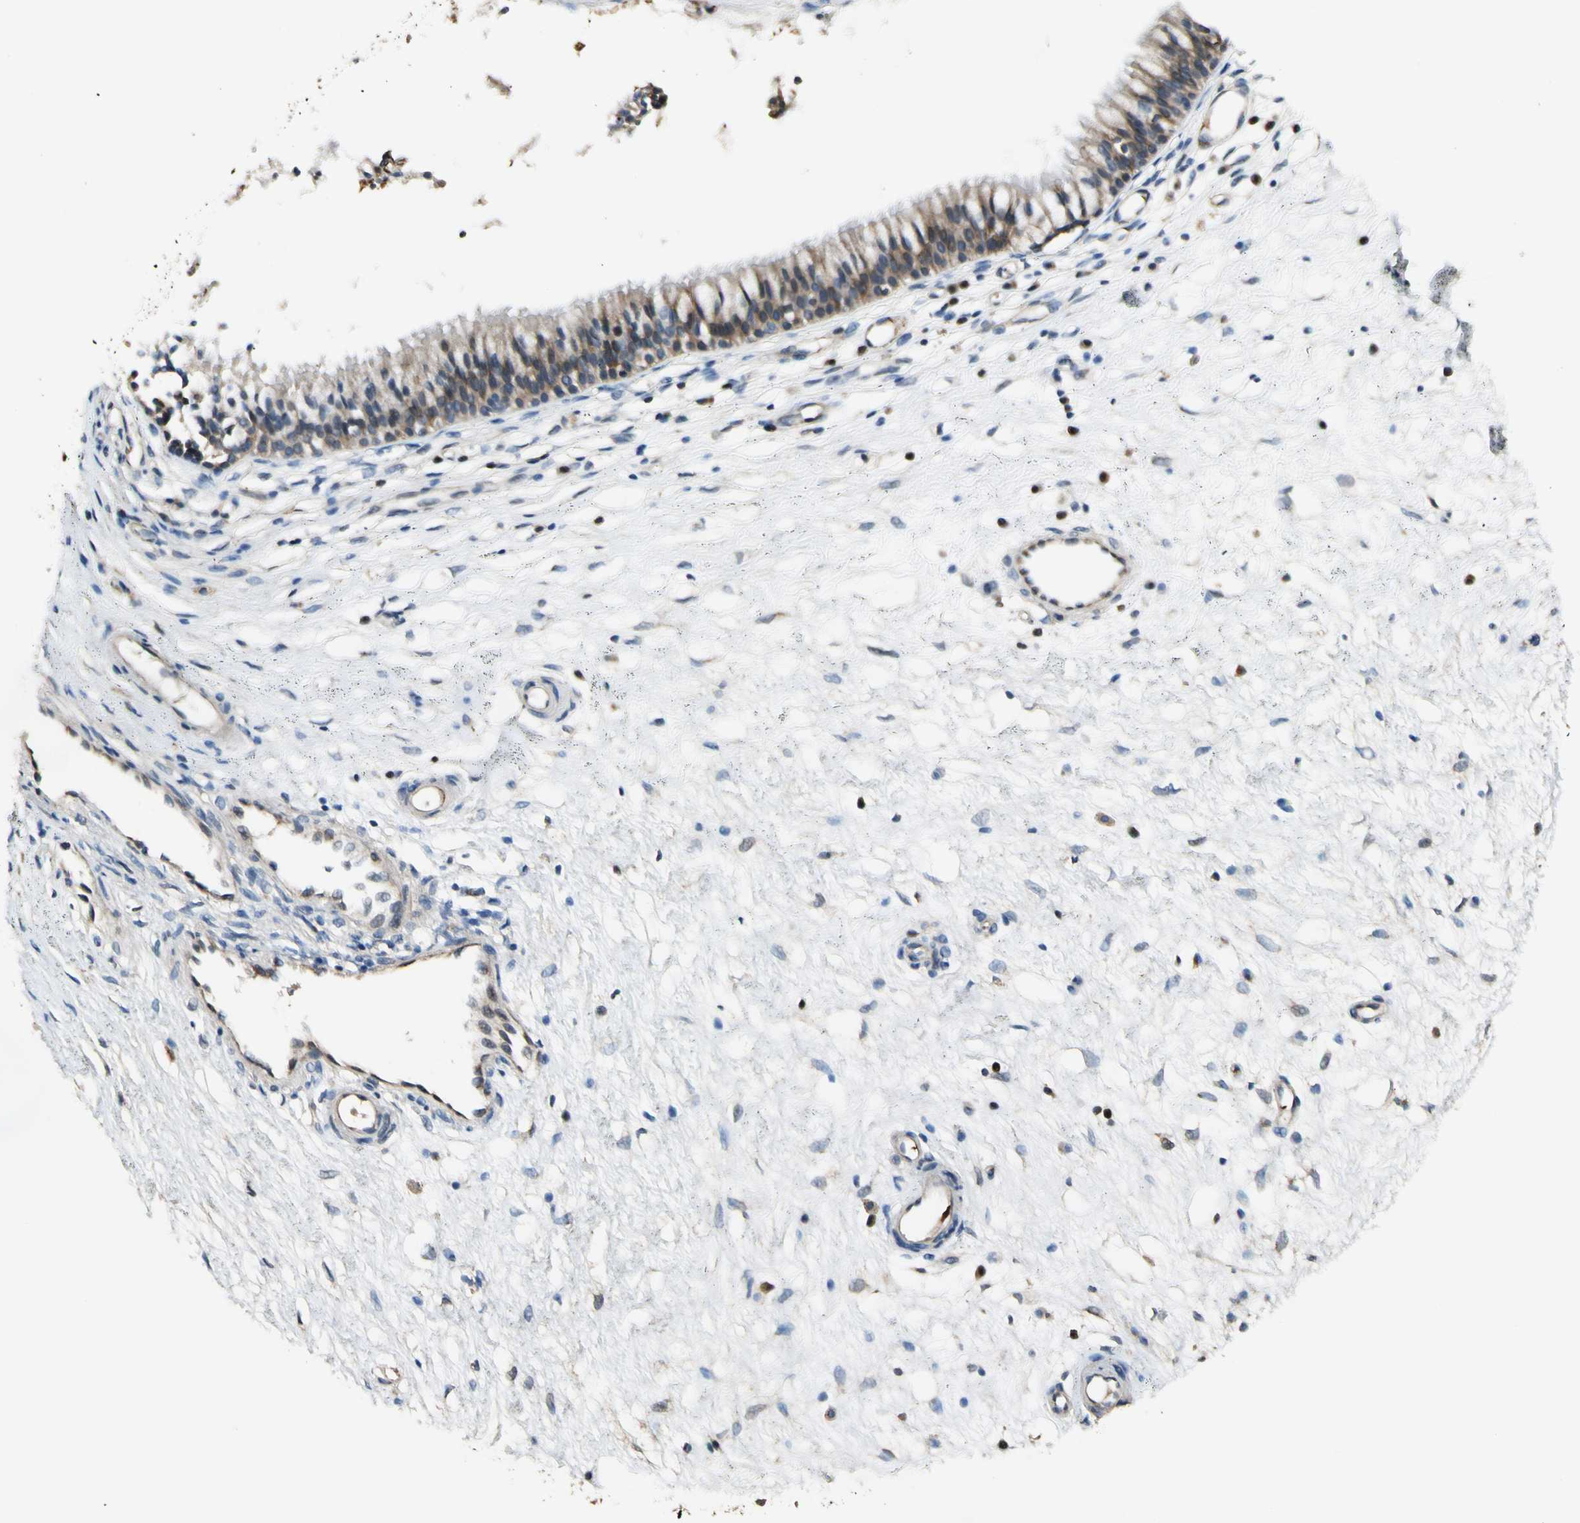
{"staining": {"intensity": "weak", "quantity": ">75%", "location": "cytoplasmic/membranous"}, "tissue": "nasopharynx", "cell_type": "Respiratory epithelial cells", "image_type": "normal", "snomed": [{"axis": "morphology", "description": "Normal tissue, NOS"}, {"axis": "topography", "description": "Nasopharynx"}], "caption": "A brown stain shows weak cytoplasmic/membranous expression of a protein in respiratory epithelial cells of benign human nasopharynx. (DAB IHC, brown staining for protein, blue staining for nuclei).", "gene": "PLXNA1", "patient": {"sex": "male", "age": 21}}